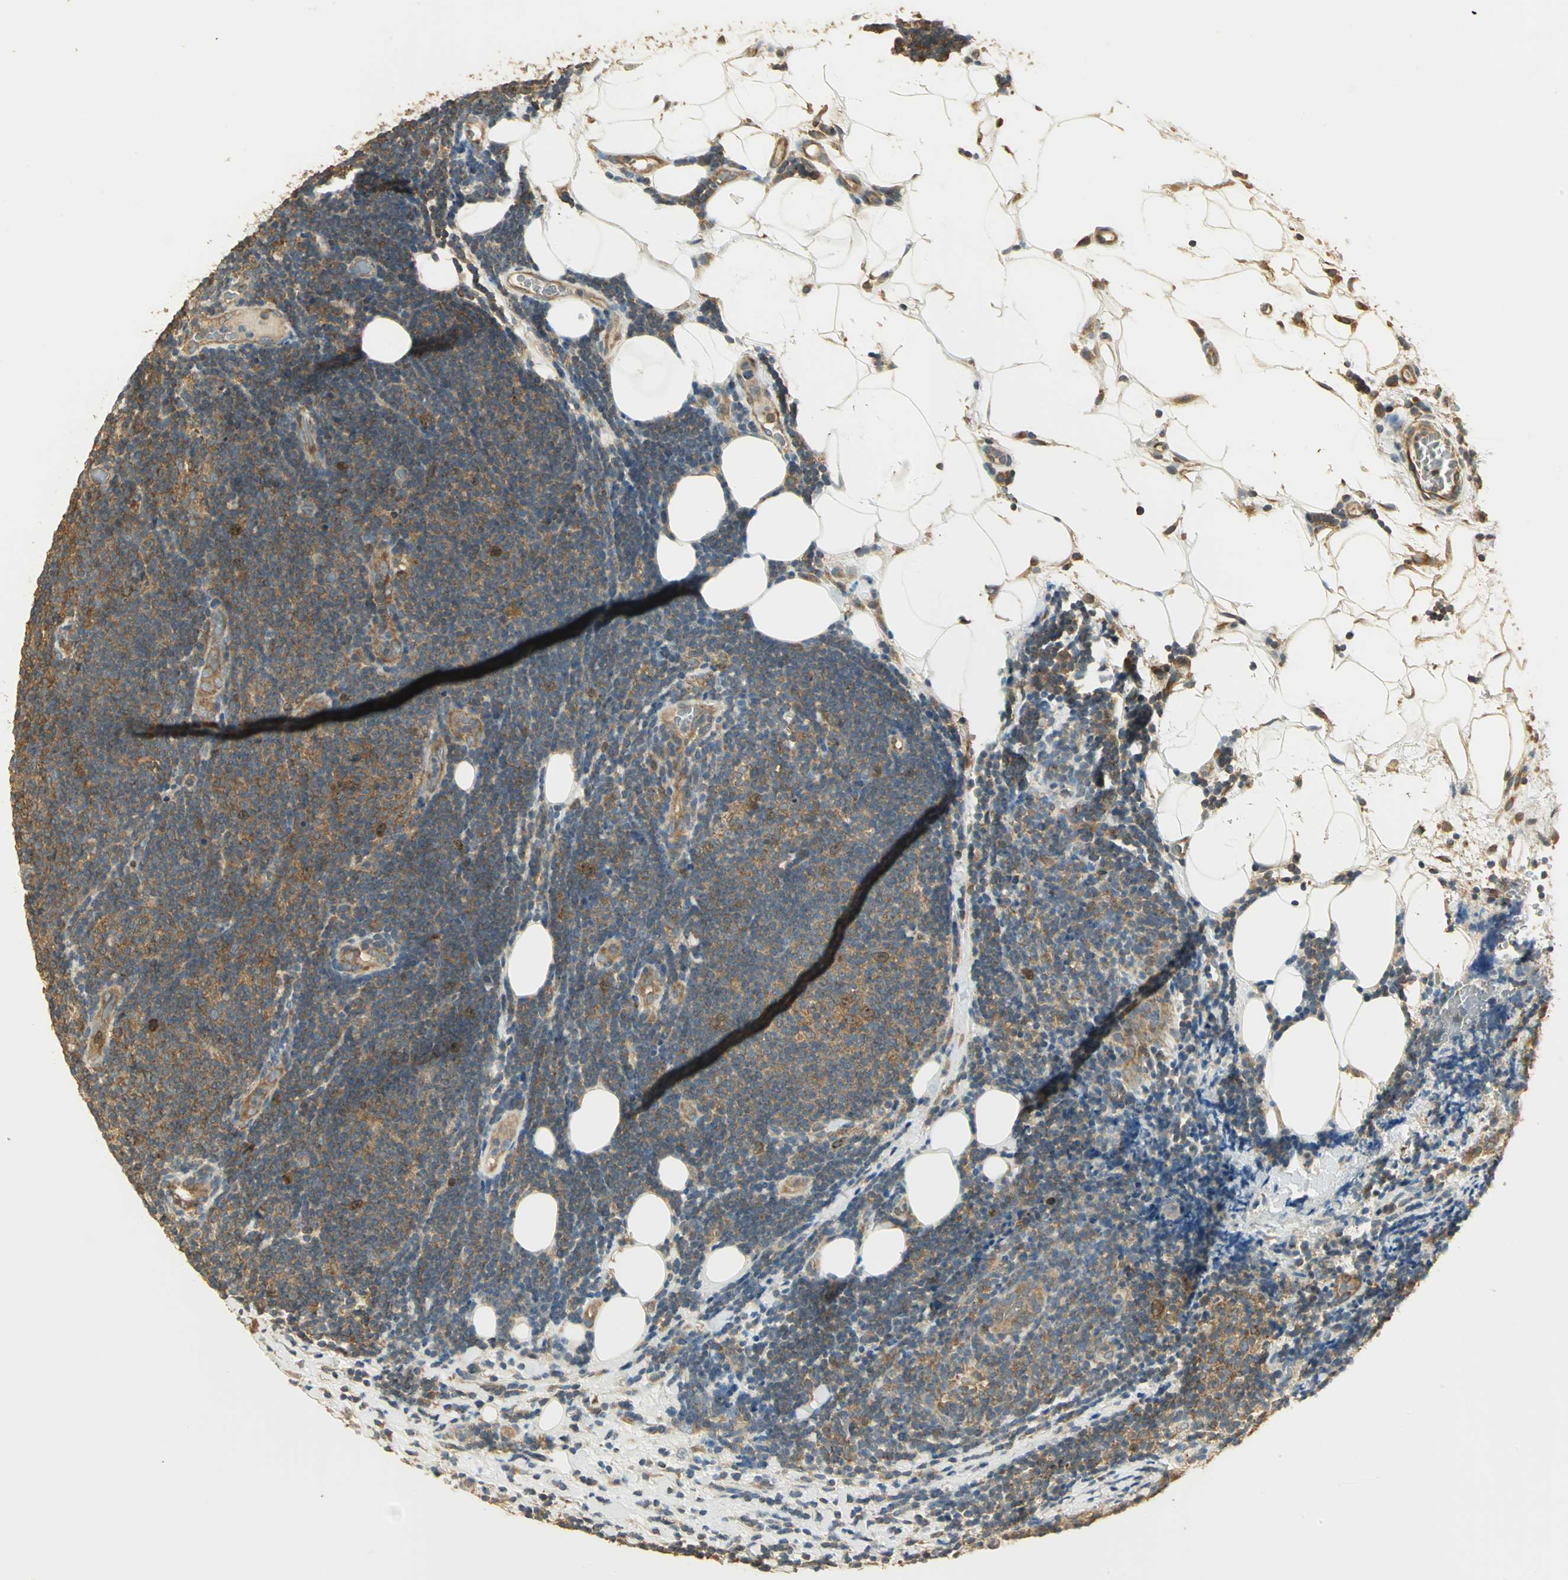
{"staining": {"intensity": "moderate", "quantity": "25%-75%", "location": "cytoplasmic/membranous"}, "tissue": "lymphoma", "cell_type": "Tumor cells", "image_type": "cancer", "snomed": [{"axis": "morphology", "description": "Malignant lymphoma, non-Hodgkin's type, Low grade"}, {"axis": "topography", "description": "Lymph node"}], "caption": "Human lymphoma stained with a protein marker demonstrates moderate staining in tumor cells.", "gene": "RARS1", "patient": {"sex": "male", "age": 83}}